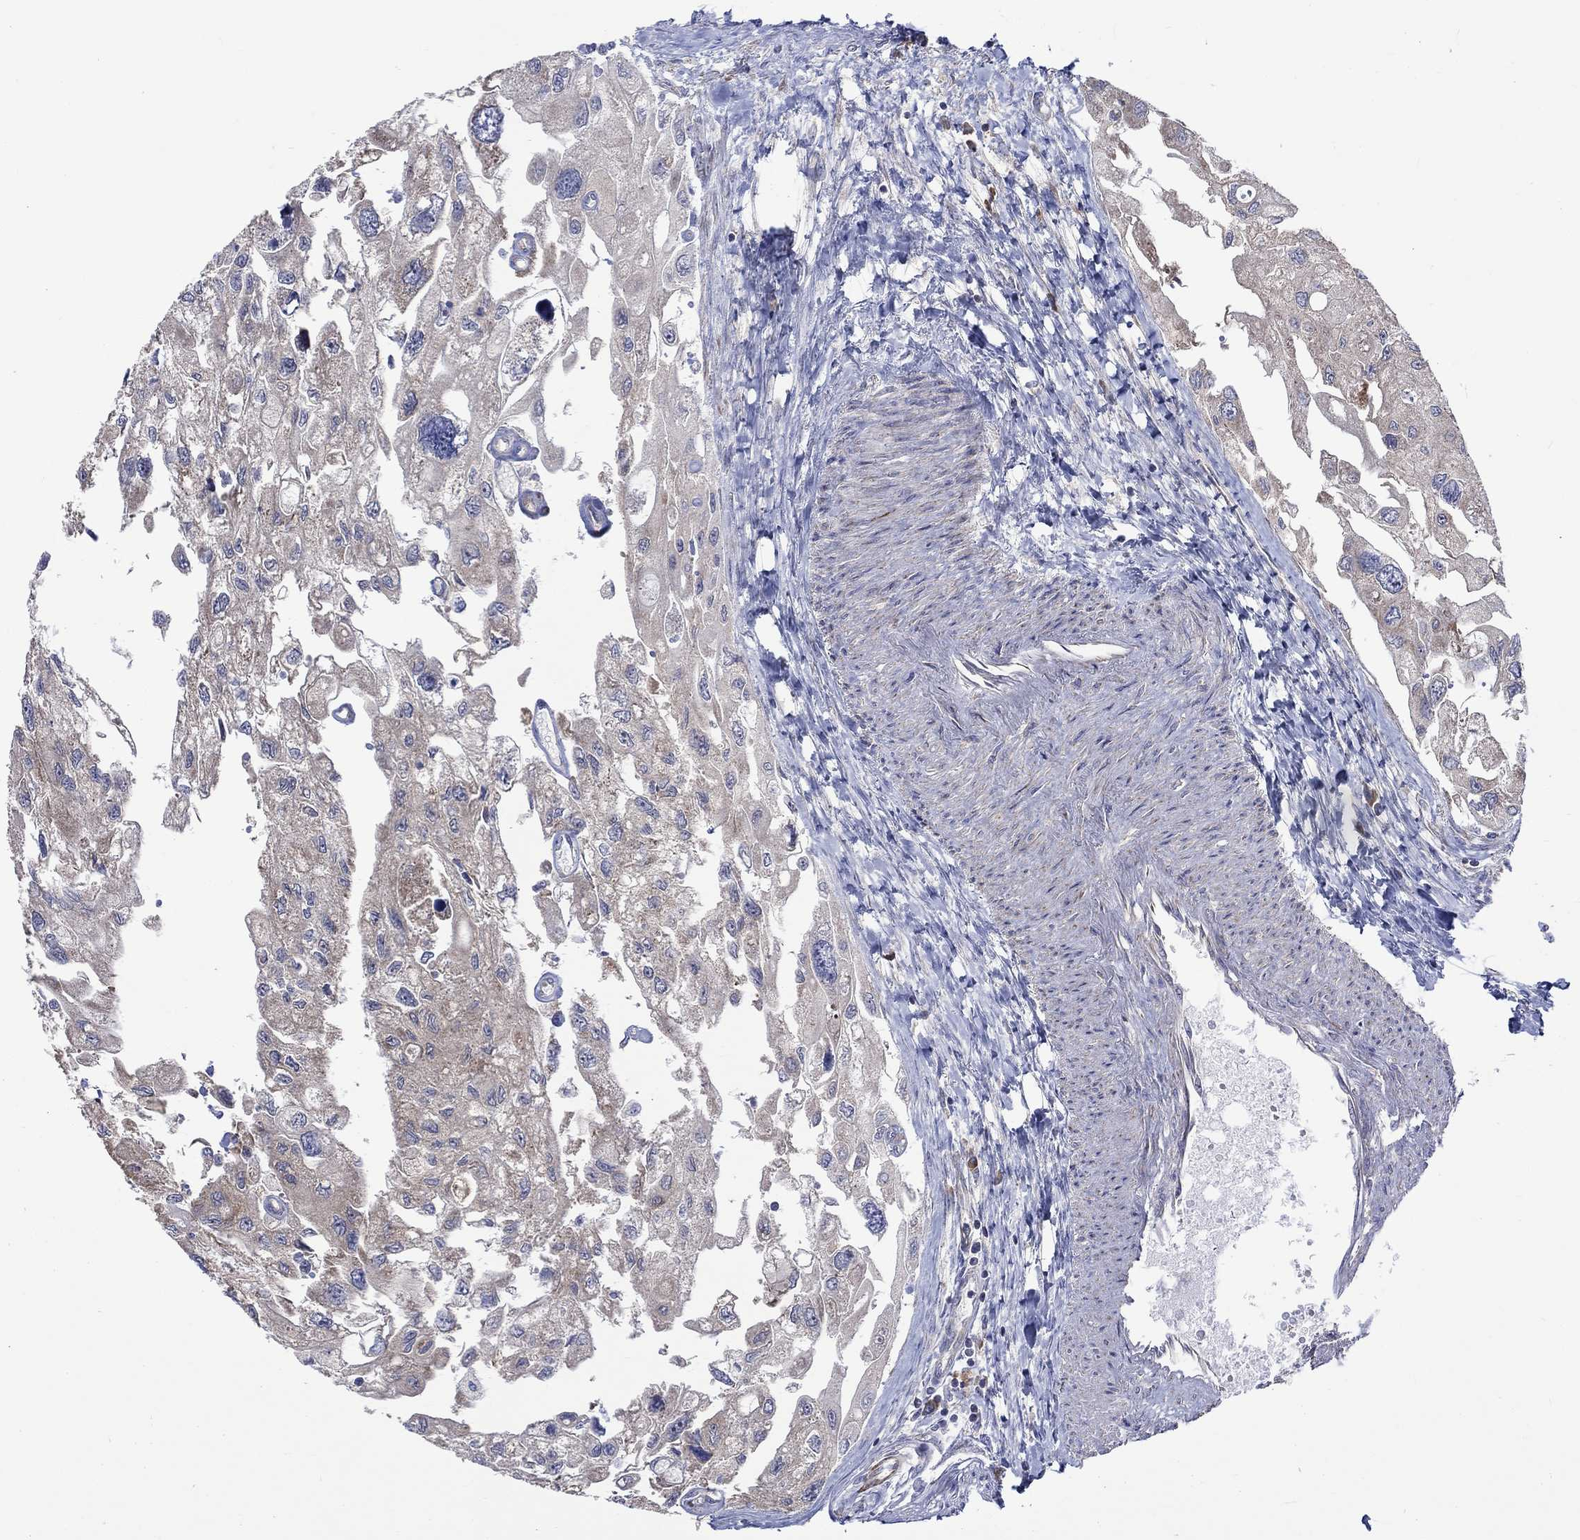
{"staining": {"intensity": "negative", "quantity": "none", "location": "none"}, "tissue": "urothelial cancer", "cell_type": "Tumor cells", "image_type": "cancer", "snomed": [{"axis": "morphology", "description": "Urothelial carcinoma, High grade"}, {"axis": "topography", "description": "Urinary bladder"}], "caption": "High magnification brightfield microscopy of urothelial cancer stained with DAB (brown) and counterstained with hematoxylin (blue): tumor cells show no significant staining.", "gene": "RPLP0", "patient": {"sex": "male", "age": 59}}